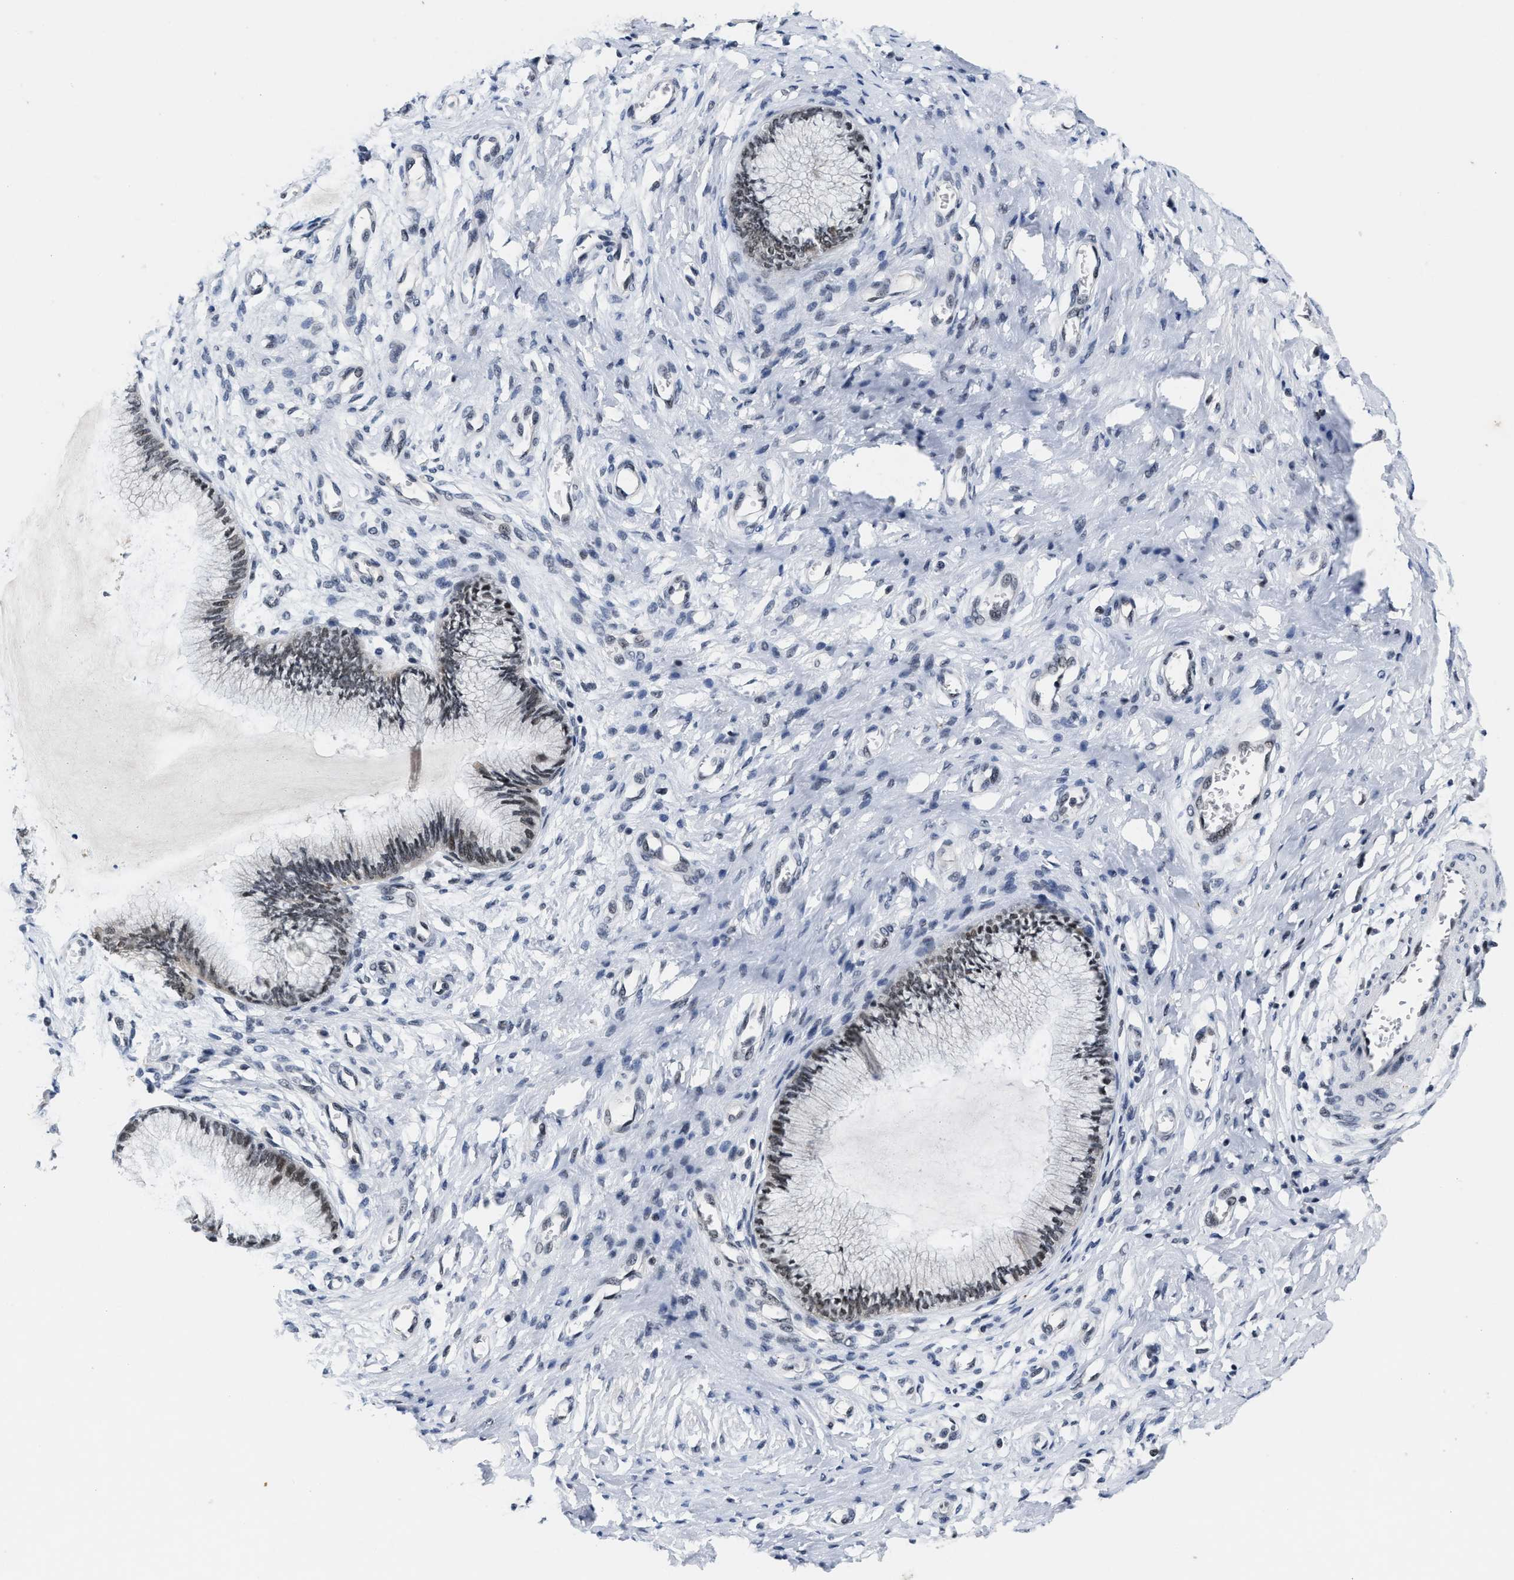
{"staining": {"intensity": "weak", "quantity": ">75%", "location": "nuclear"}, "tissue": "cervix", "cell_type": "Glandular cells", "image_type": "normal", "snomed": [{"axis": "morphology", "description": "Normal tissue, NOS"}, {"axis": "topography", "description": "Cervix"}], "caption": "Protein staining displays weak nuclear staining in approximately >75% of glandular cells in unremarkable cervix. (DAB (3,3'-diaminobenzidine) IHC with brightfield microscopy, high magnification).", "gene": "INIP", "patient": {"sex": "female", "age": 55}}